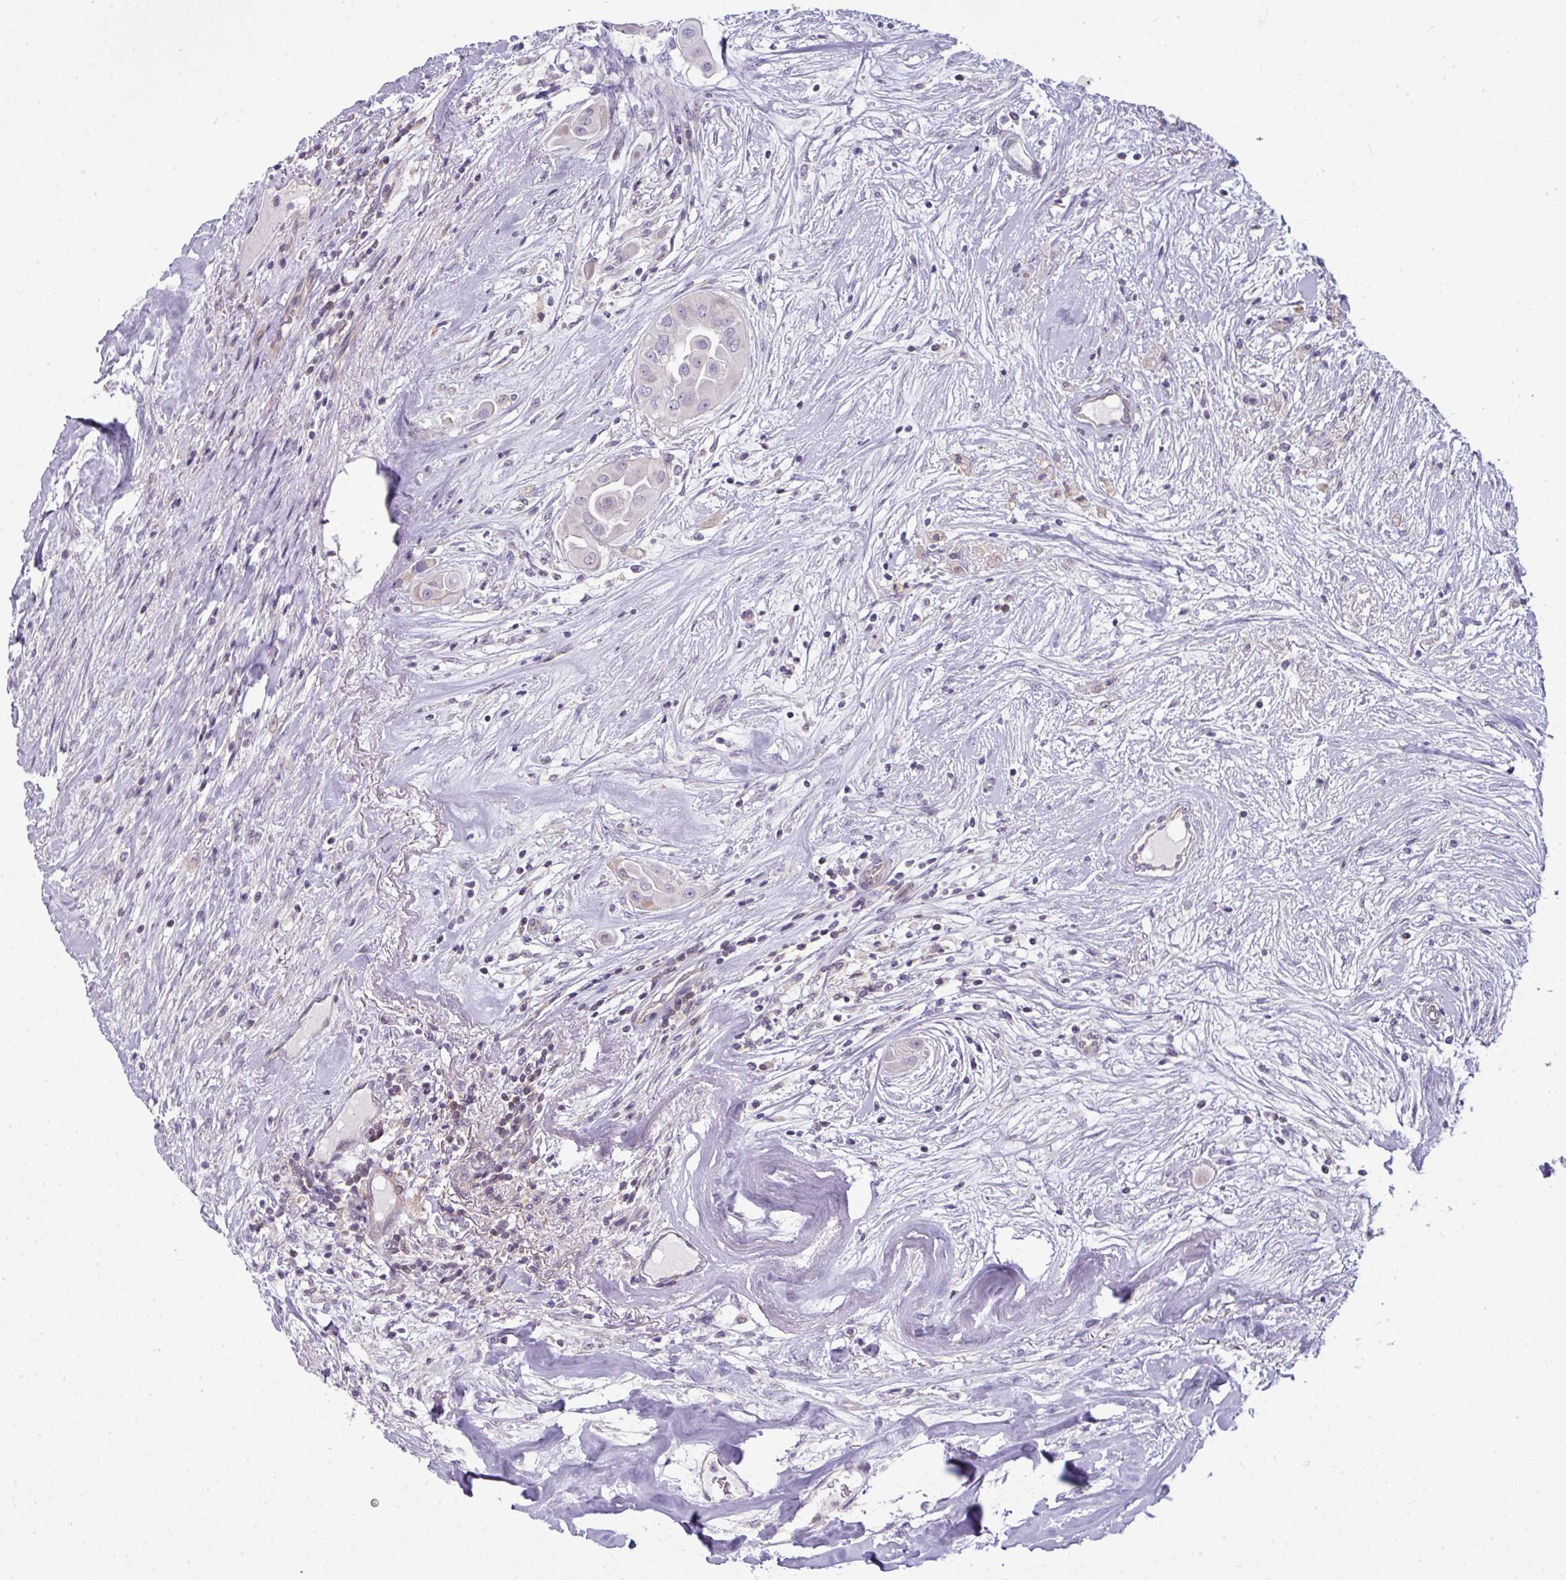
{"staining": {"intensity": "negative", "quantity": "none", "location": "none"}, "tissue": "thyroid cancer", "cell_type": "Tumor cells", "image_type": "cancer", "snomed": [{"axis": "morphology", "description": "Papillary adenocarcinoma, NOS"}, {"axis": "topography", "description": "Thyroid gland"}], "caption": "High magnification brightfield microscopy of thyroid cancer stained with DAB (3,3'-diaminobenzidine) (brown) and counterstained with hematoxylin (blue): tumor cells show no significant staining. (DAB immunohistochemistry (IHC) with hematoxylin counter stain).", "gene": "STAT5A", "patient": {"sex": "female", "age": 59}}